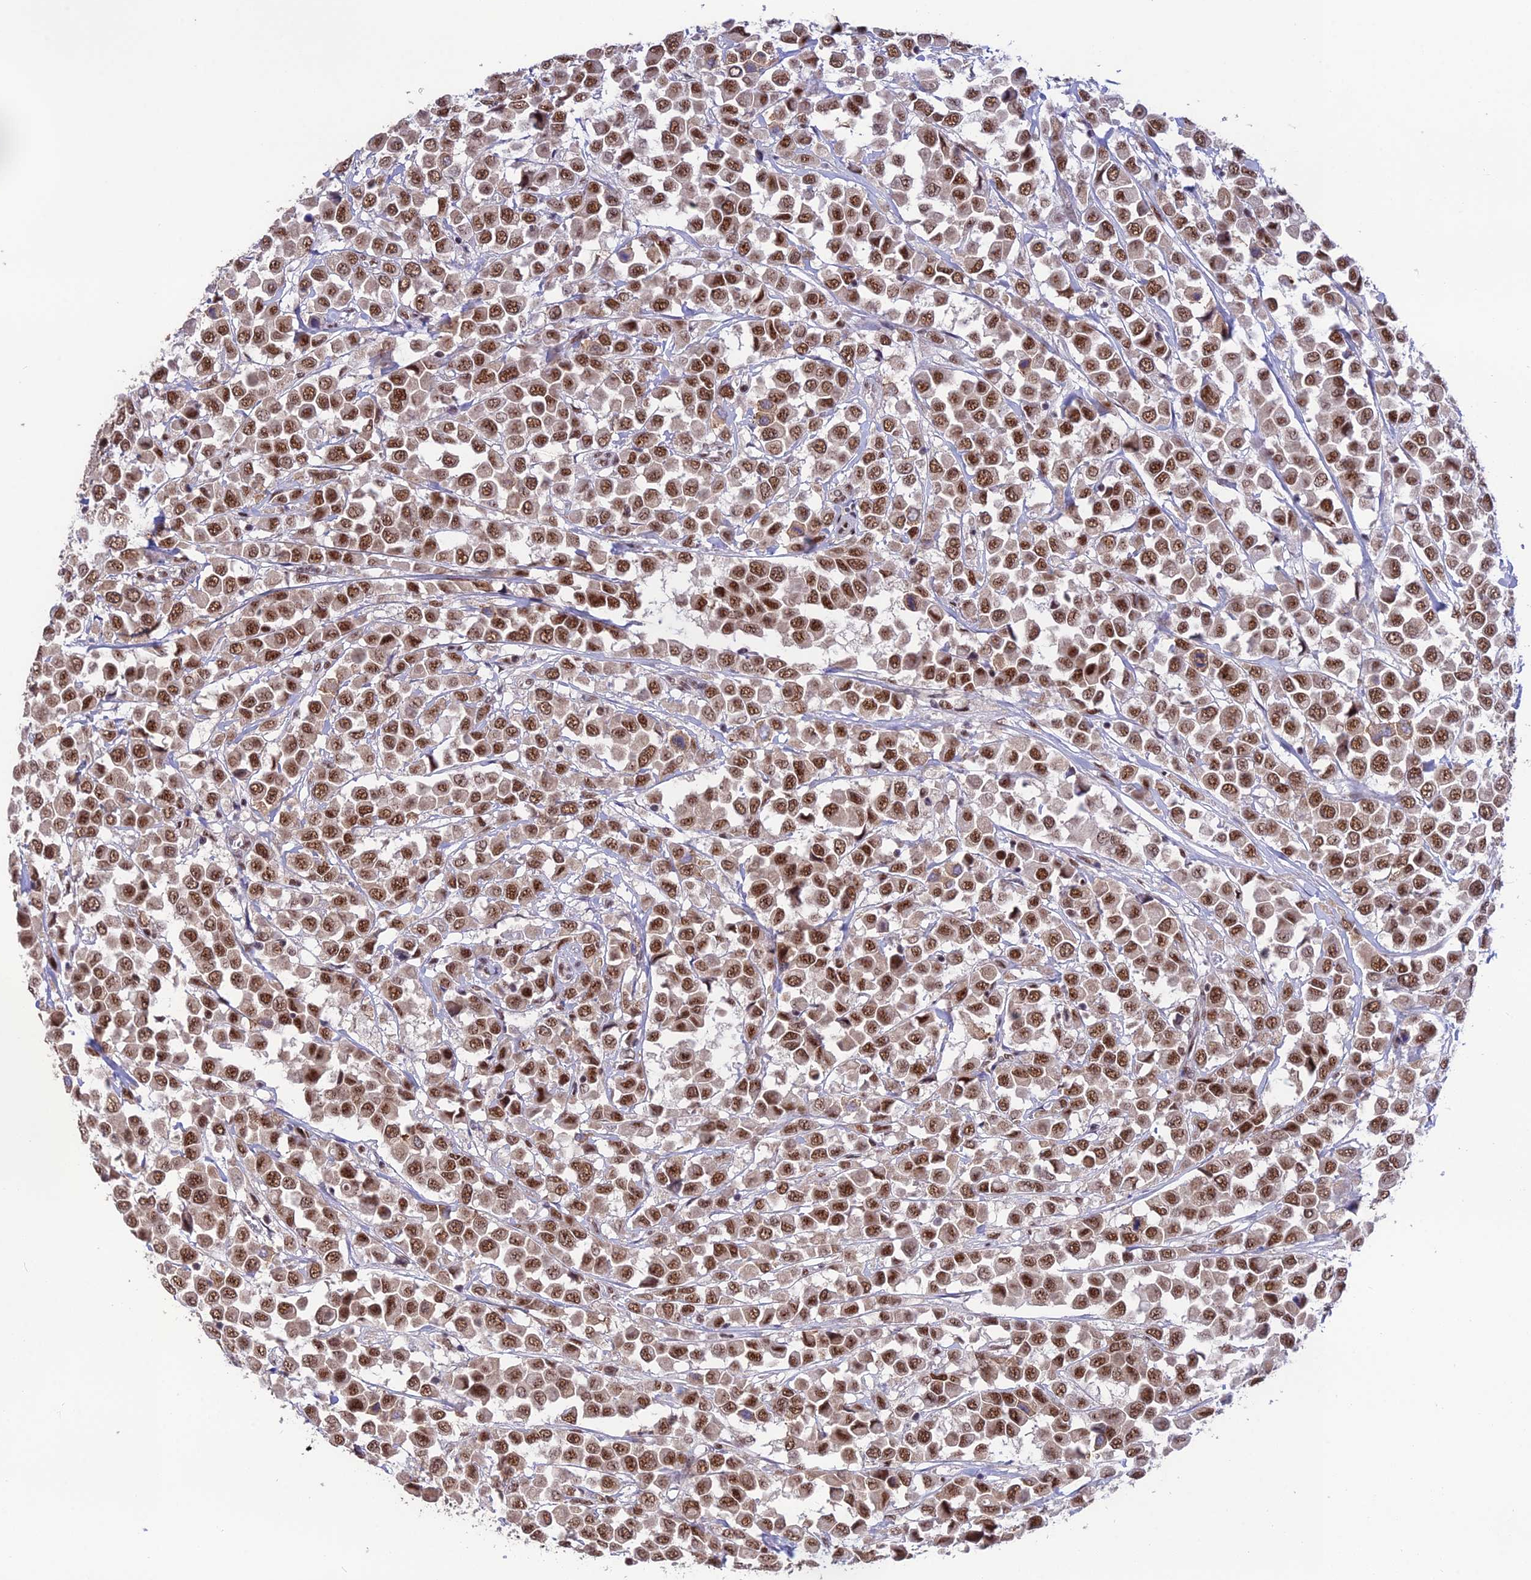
{"staining": {"intensity": "moderate", "quantity": ">75%", "location": "nuclear"}, "tissue": "breast cancer", "cell_type": "Tumor cells", "image_type": "cancer", "snomed": [{"axis": "morphology", "description": "Duct carcinoma"}, {"axis": "topography", "description": "Breast"}], "caption": "Intraductal carcinoma (breast) tissue displays moderate nuclear staining in about >75% of tumor cells The staining was performed using DAB (3,3'-diaminobenzidine) to visualize the protein expression in brown, while the nuclei were stained in blue with hematoxylin (Magnification: 20x).", "gene": "THOC7", "patient": {"sex": "female", "age": 61}}